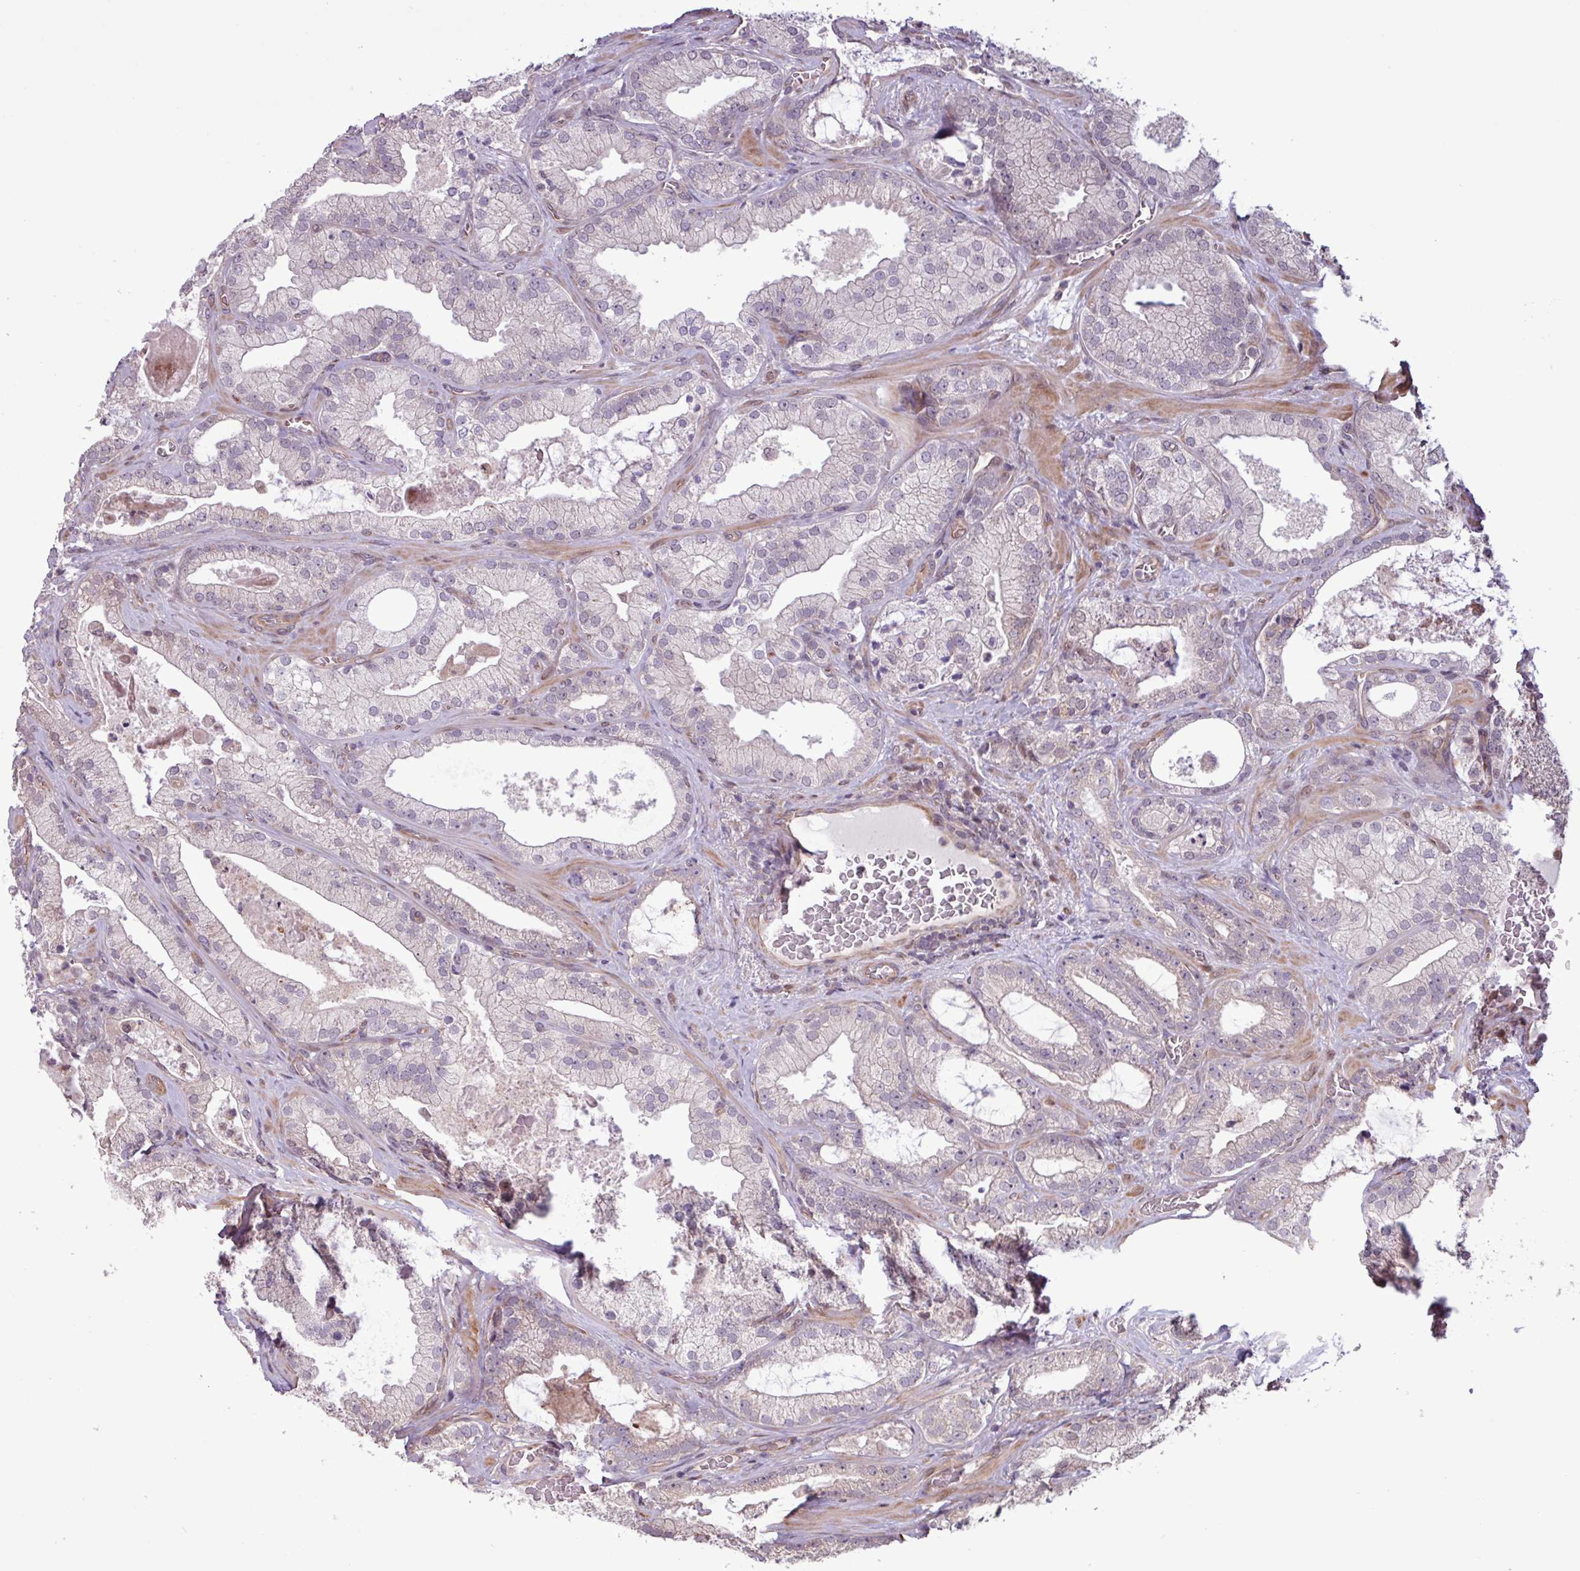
{"staining": {"intensity": "negative", "quantity": "none", "location": "none"}, "tissue": "prostate cancer", "cell_type": "Tumor cells", "image_type": "cancer", "snomed": [{"axis": "morphology", "description": "Adenocarcinoma, High grade"}, {"axis": "topography", "description": "Prostate"}], "caption": "An immunohistochemistry (IHC) image of prostate cancer (adenocarcinoma (high-grade)) is shown. There is no staining in tumor cells of prostate cancer (adenocarcinoma (high-grade)).", "gene": "PDPR", "patient": {"sex": "male", "age": 68}}